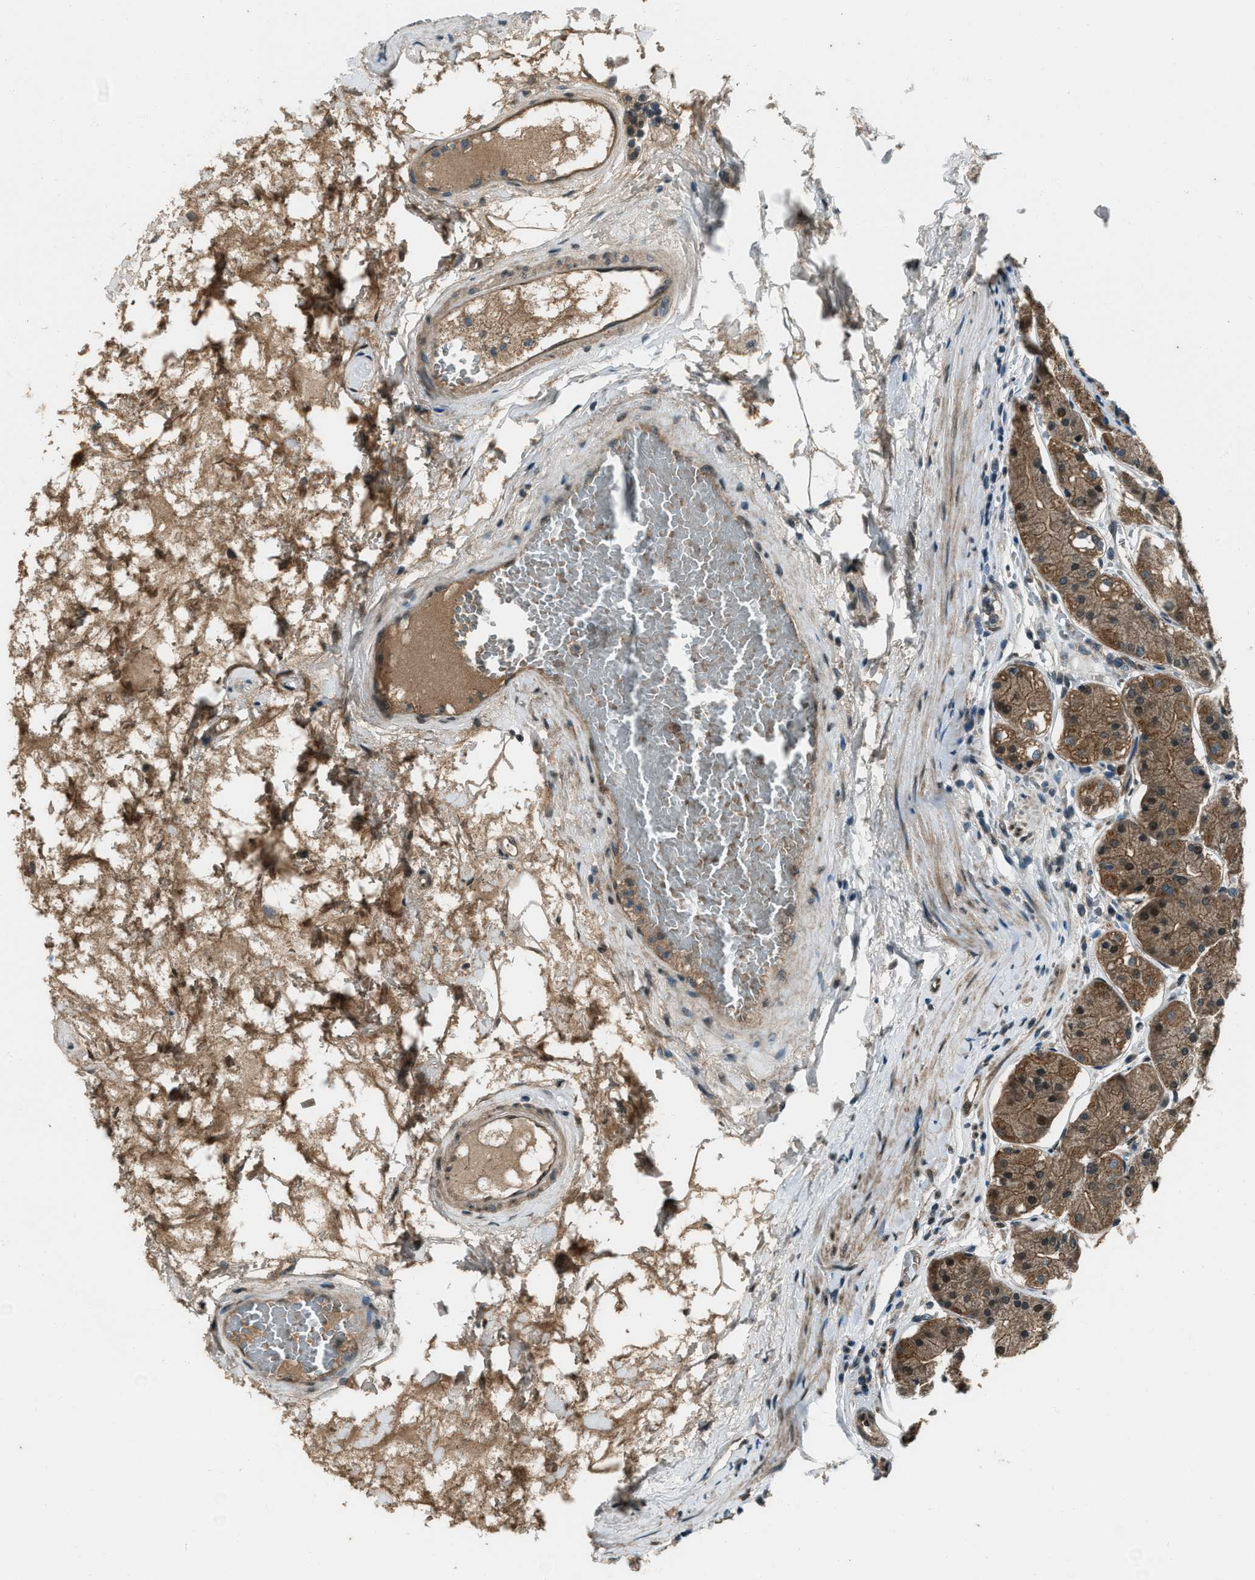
{"staining": {"intensity": "moderate", "quantity": ">75%", "location": "cytoplasmic/membranous,nuclear"}, "tissue": "stomach", "cell_type": "Glandular cells", "image_type": "normal", "snomed": [{"axis": "morphology", "description": "Normal tissue, NOS"}, {"axis": "topography", "description": "Stomach"}, {"axis": "topography", "description": "Stomach, lower"}], "caption": "Protein expression by IHC shows moderate cytoplasmic/membranous,nuclear staining in approximately >75% of glandular cells in normal stomach.", "gene": "SVIL", "patient": {"sex": "female", "age": 56}}